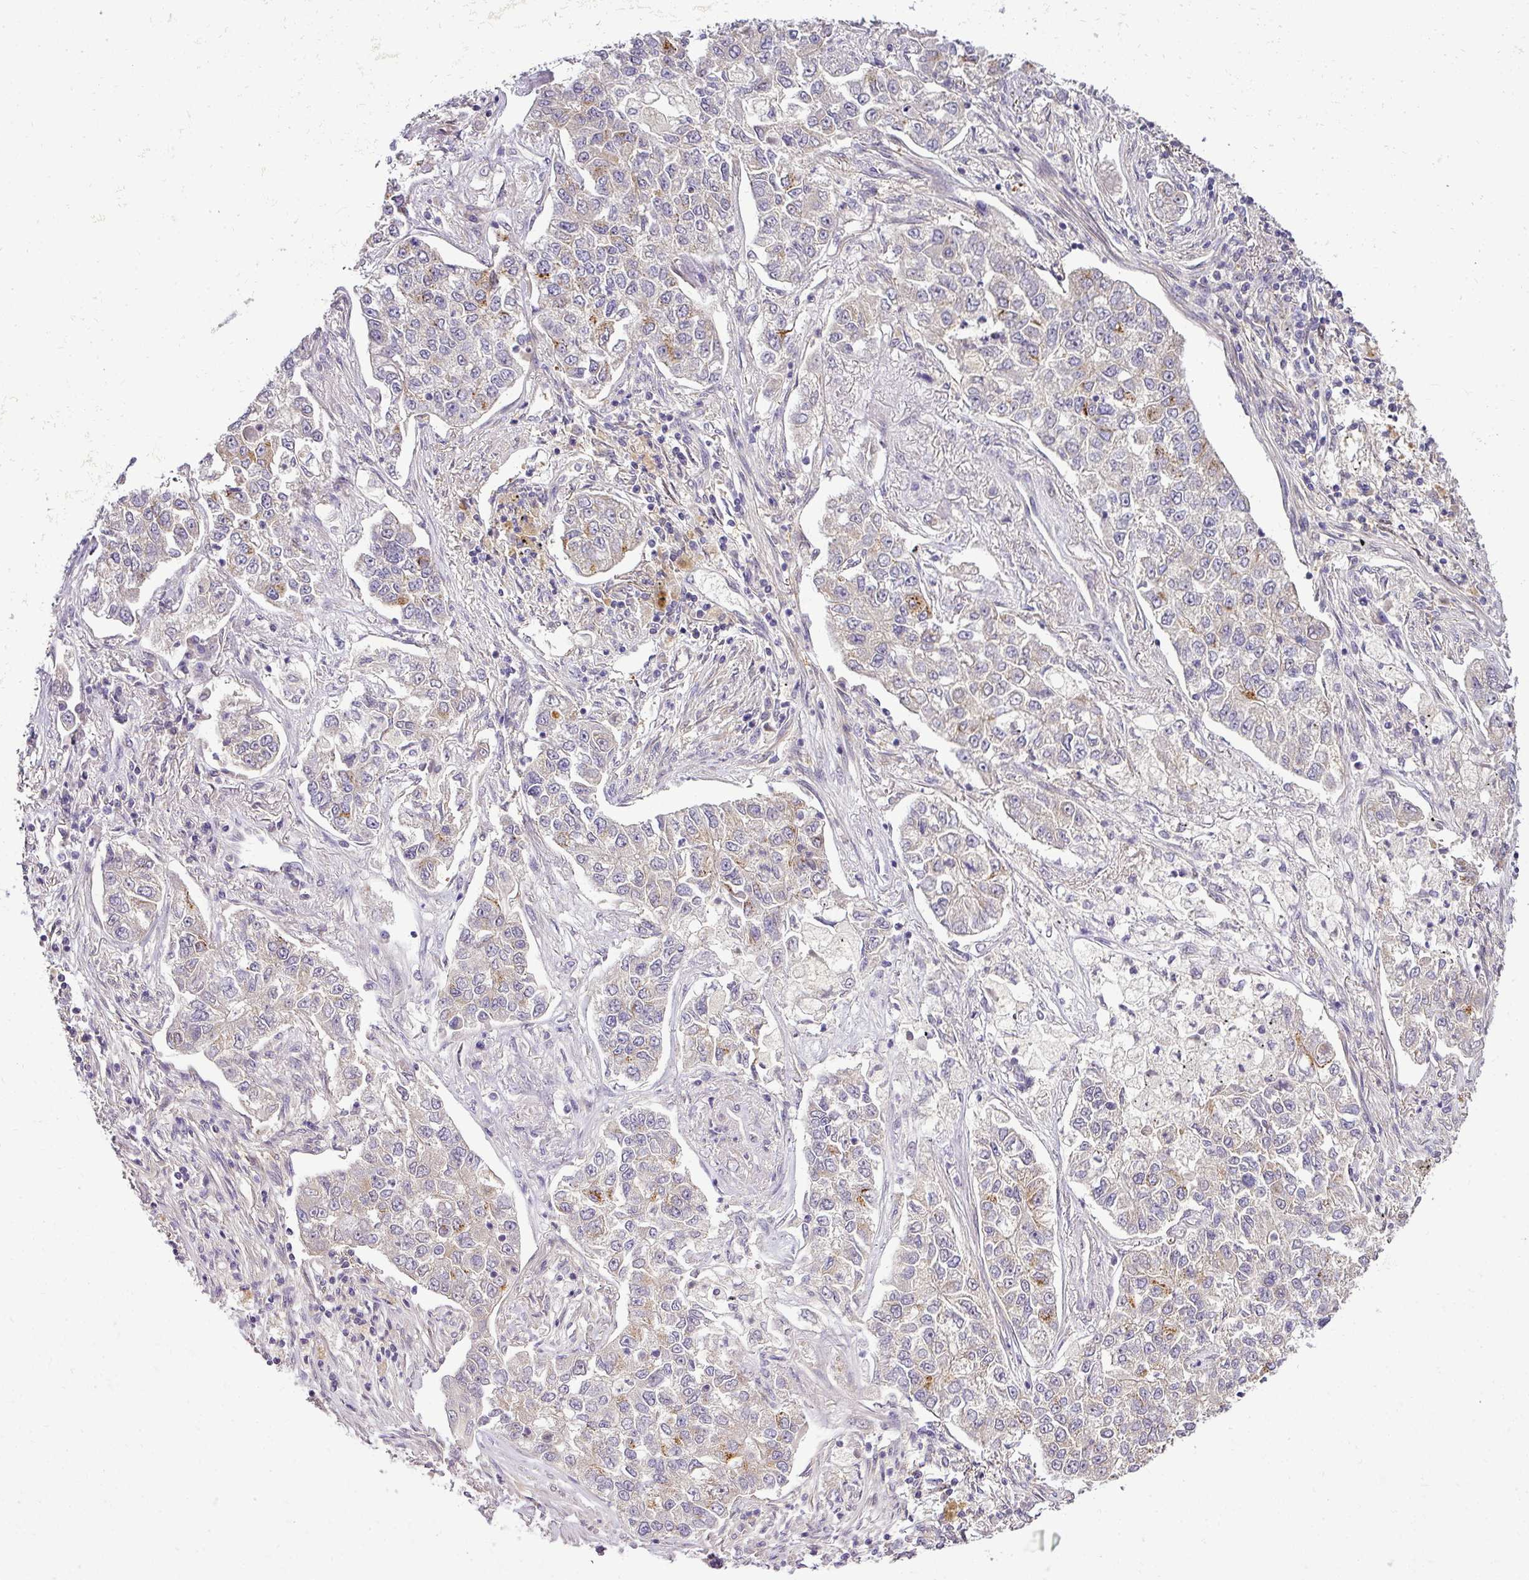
{"staining": {"intensity": "moderate", "quantity": "<25%", "location": "cytoplasmic/membranous"}, "tissue": "lung cancer", "cell_type": "Tumor cells", "image_type": "cancer", "snomed": [{"axis": "morphology", "description": "Adenocarcinoma, NOS"}, {"axis": "topography", "description": "Lung"}], "caption": "Immunohistochemical staining of human lung cancer reveals low levels of moderate cytoplasmic/membranous protein positivity in approximately <25% of tumor cells. (DAB (3,3'-diaminobenzidine) = brown stain, brightfield microscopy at high magnification).", "gene": "ADH5", "patient": {"sex": "male", "age": 49}}